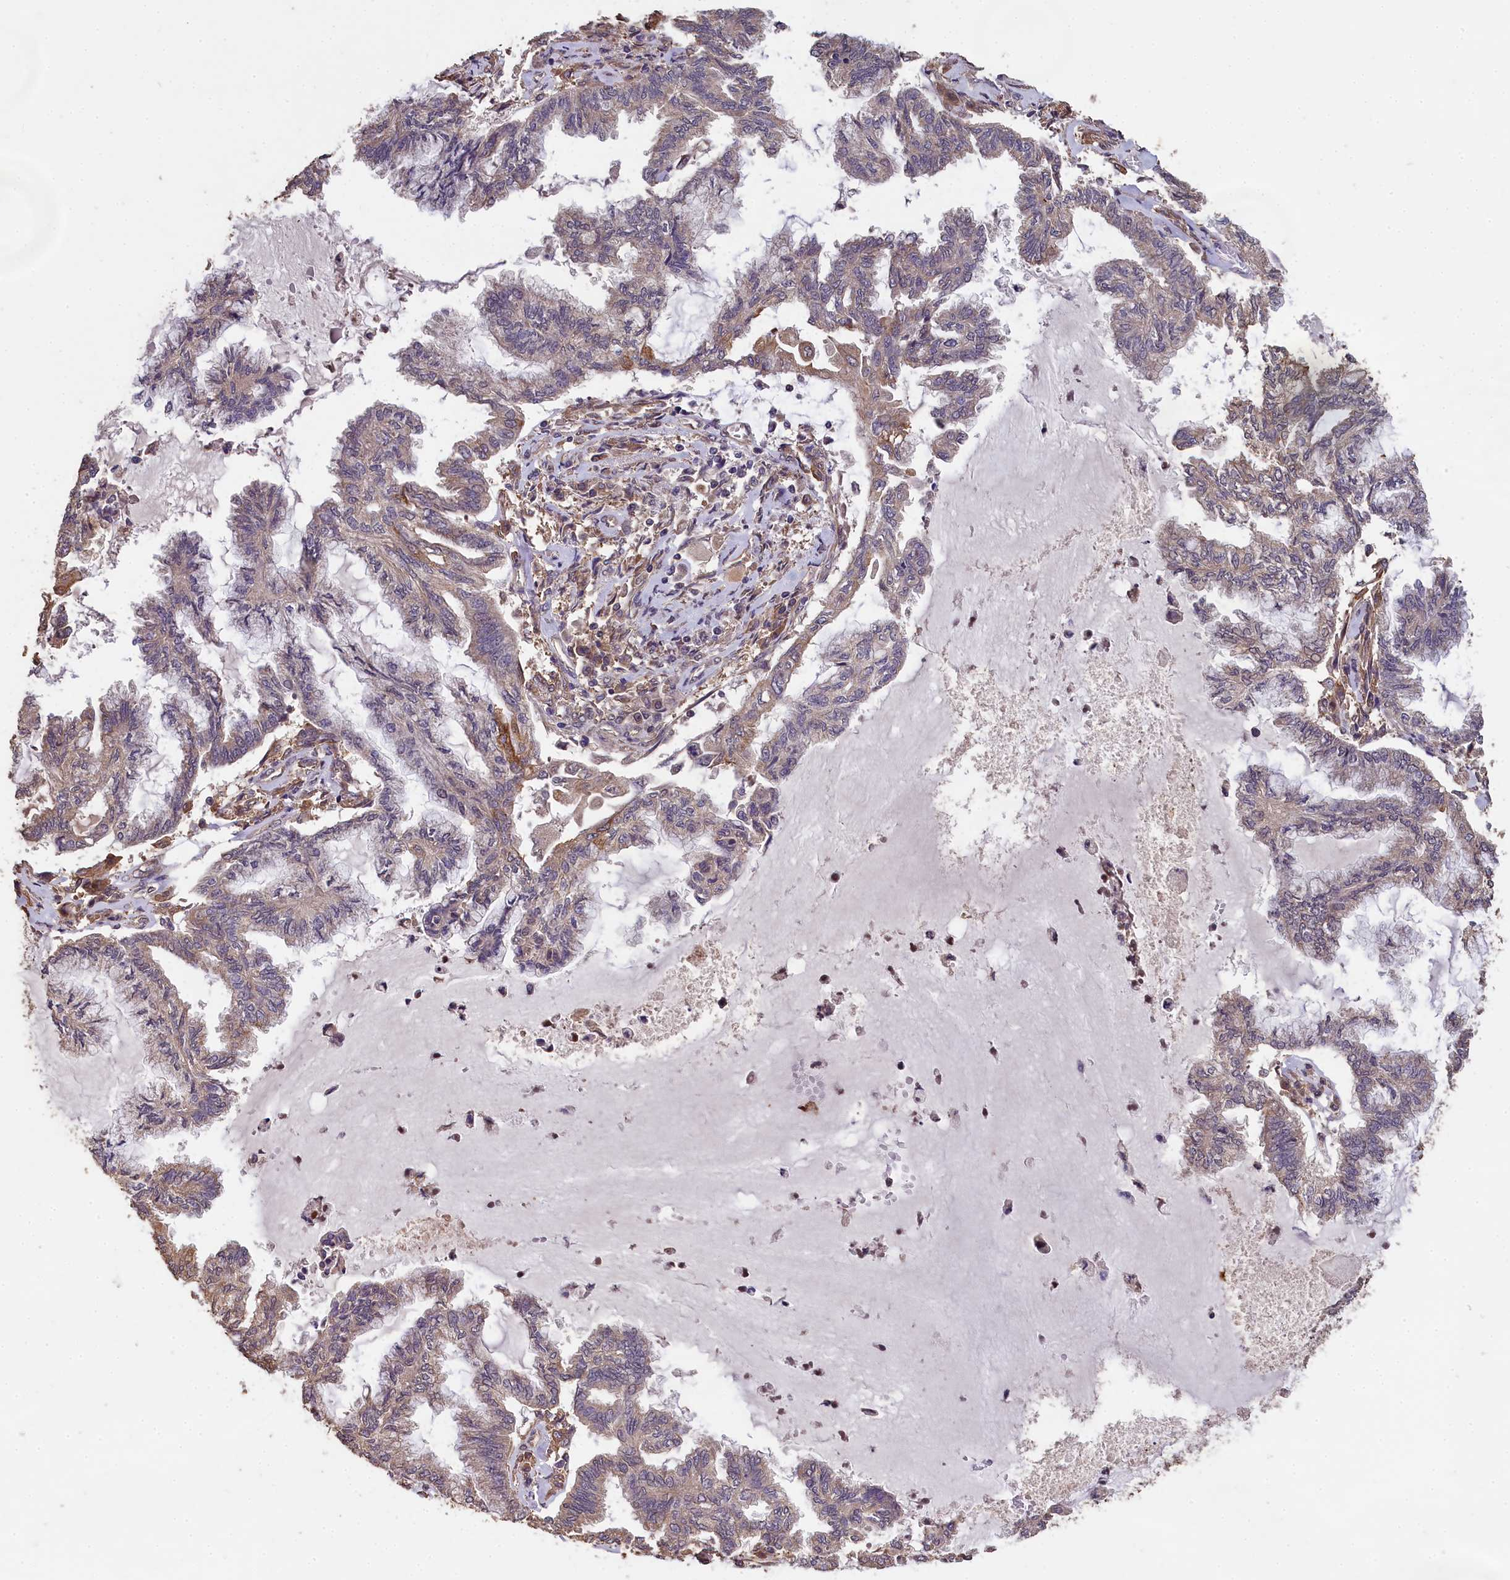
{"staining": {"intensity": "moderate", "quantity": "<25%", "location": "cytoplasmic/membranous"}, "tissue": "endometrial cancer", "cell_type": "Tumor cells", "image_type": "cancer", "snomed": [{"axis": "morphology", "description": "Adenocarcinoma, NOS"}, {"axis": "topography", "description": "Endometrium"}], "caption": "Endometrial cancer stained with IHC shows moderate cytoplasmic/membranous expression in about <25% of tumor cells. Using DAB (3,3'-diaminobenzidine) (brown) and hematoxylin (blue) stains, captured at high magnification using brightfield microscopy.", "gene": "CHD9", "patient": {"sex": "female", "age": 86}}